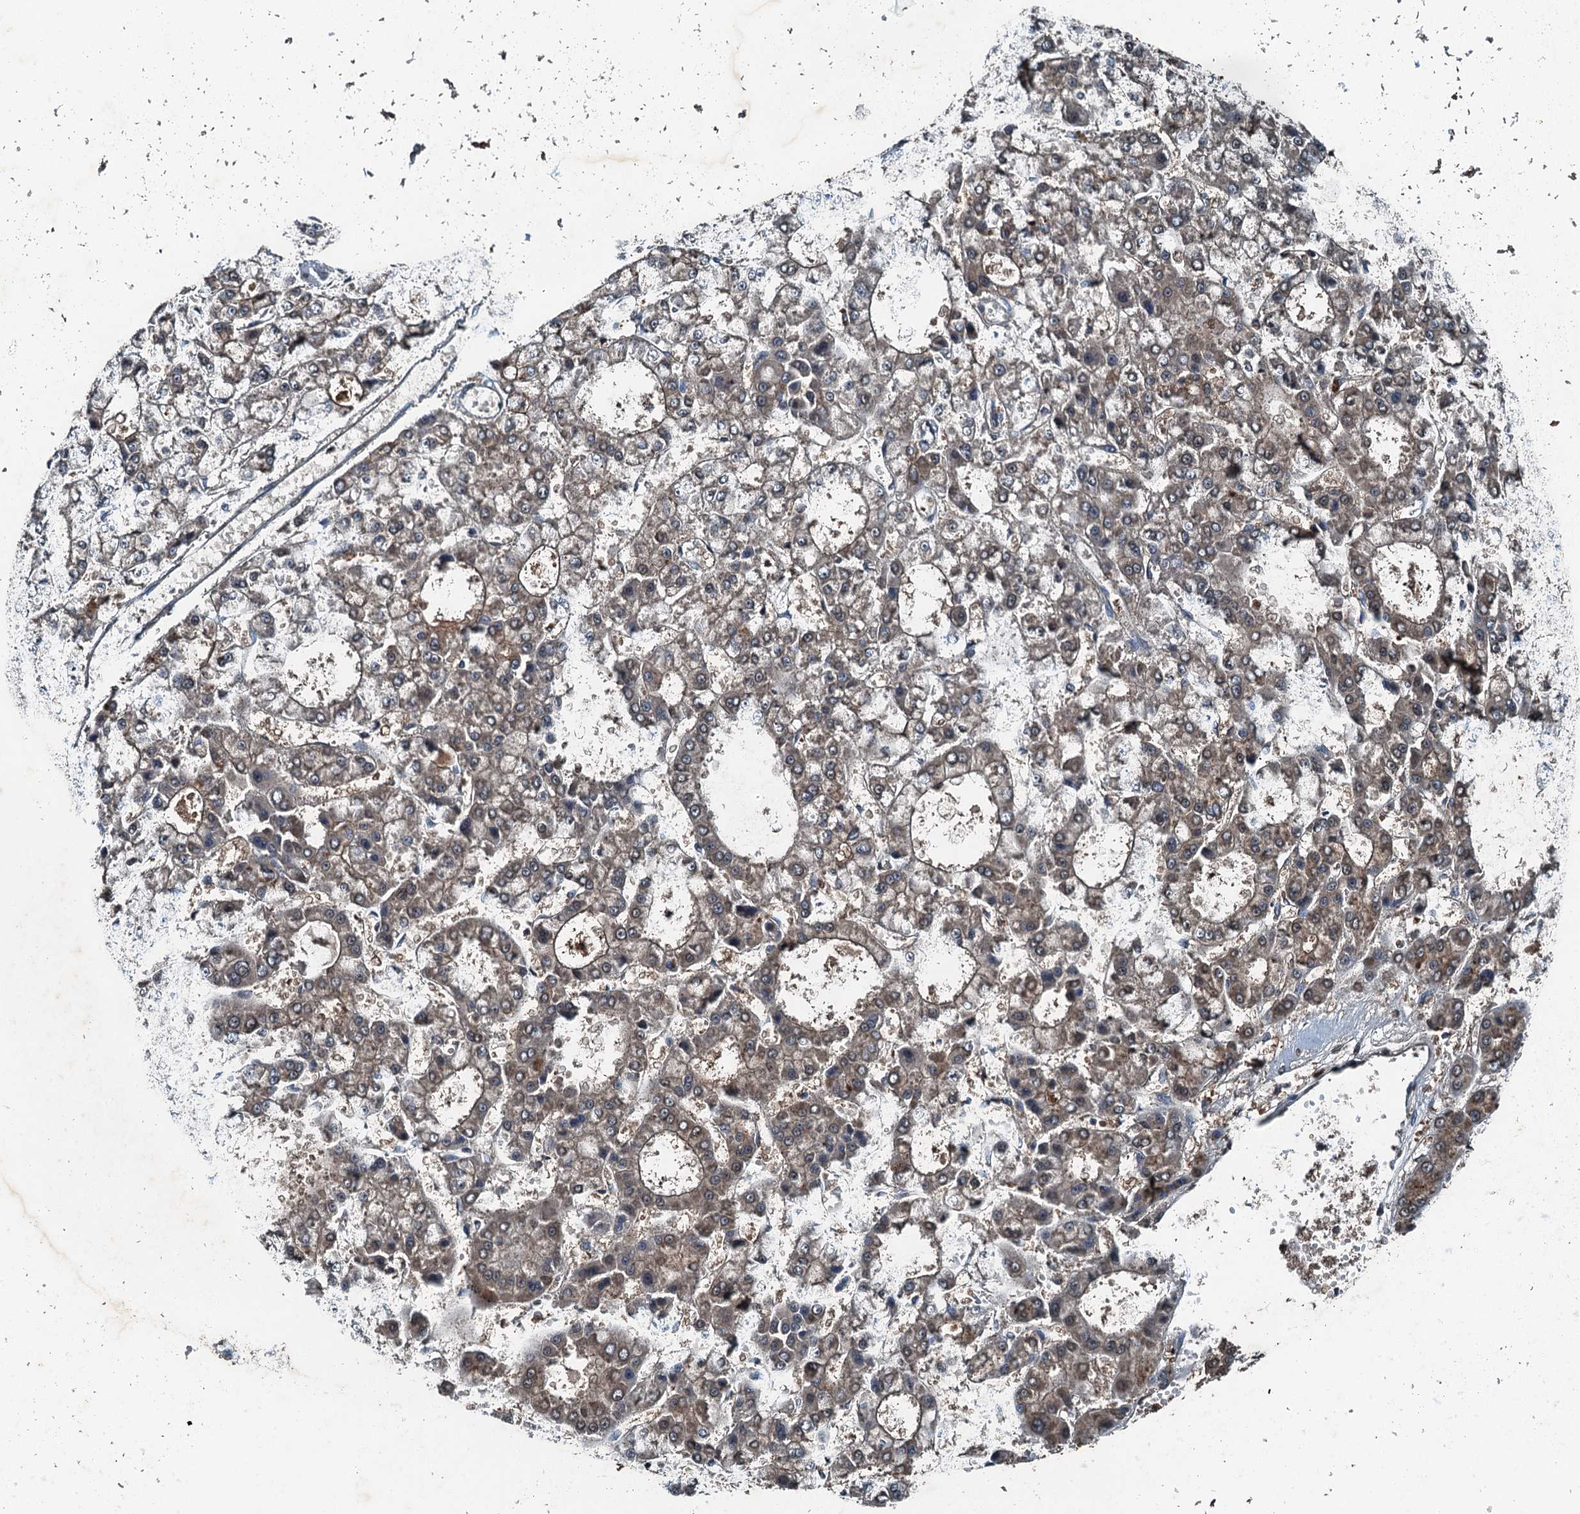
{"staining": {"intensity": "weak", "quantity": "25%-75%", "location": "cytoplasmic/membranous"}, "tissue": "liver cancer", "cell_type": "Tumor cells", "image_type": "cancer", "snomed": [{"axis": "morphology", "description": "Carcinoma, Hepatocellular, NOS"}, {"axis": "topography", "description": "Liver"}], "caption": "Protein analysis of liver cancer (hepatocellular carcinoma) tissue reveals weak cytoplasmic/membranous positivity in about 25%-75% of tumor cells.", "gene": "TCTN1", "patient": {"sex": "male", "age": 70}}